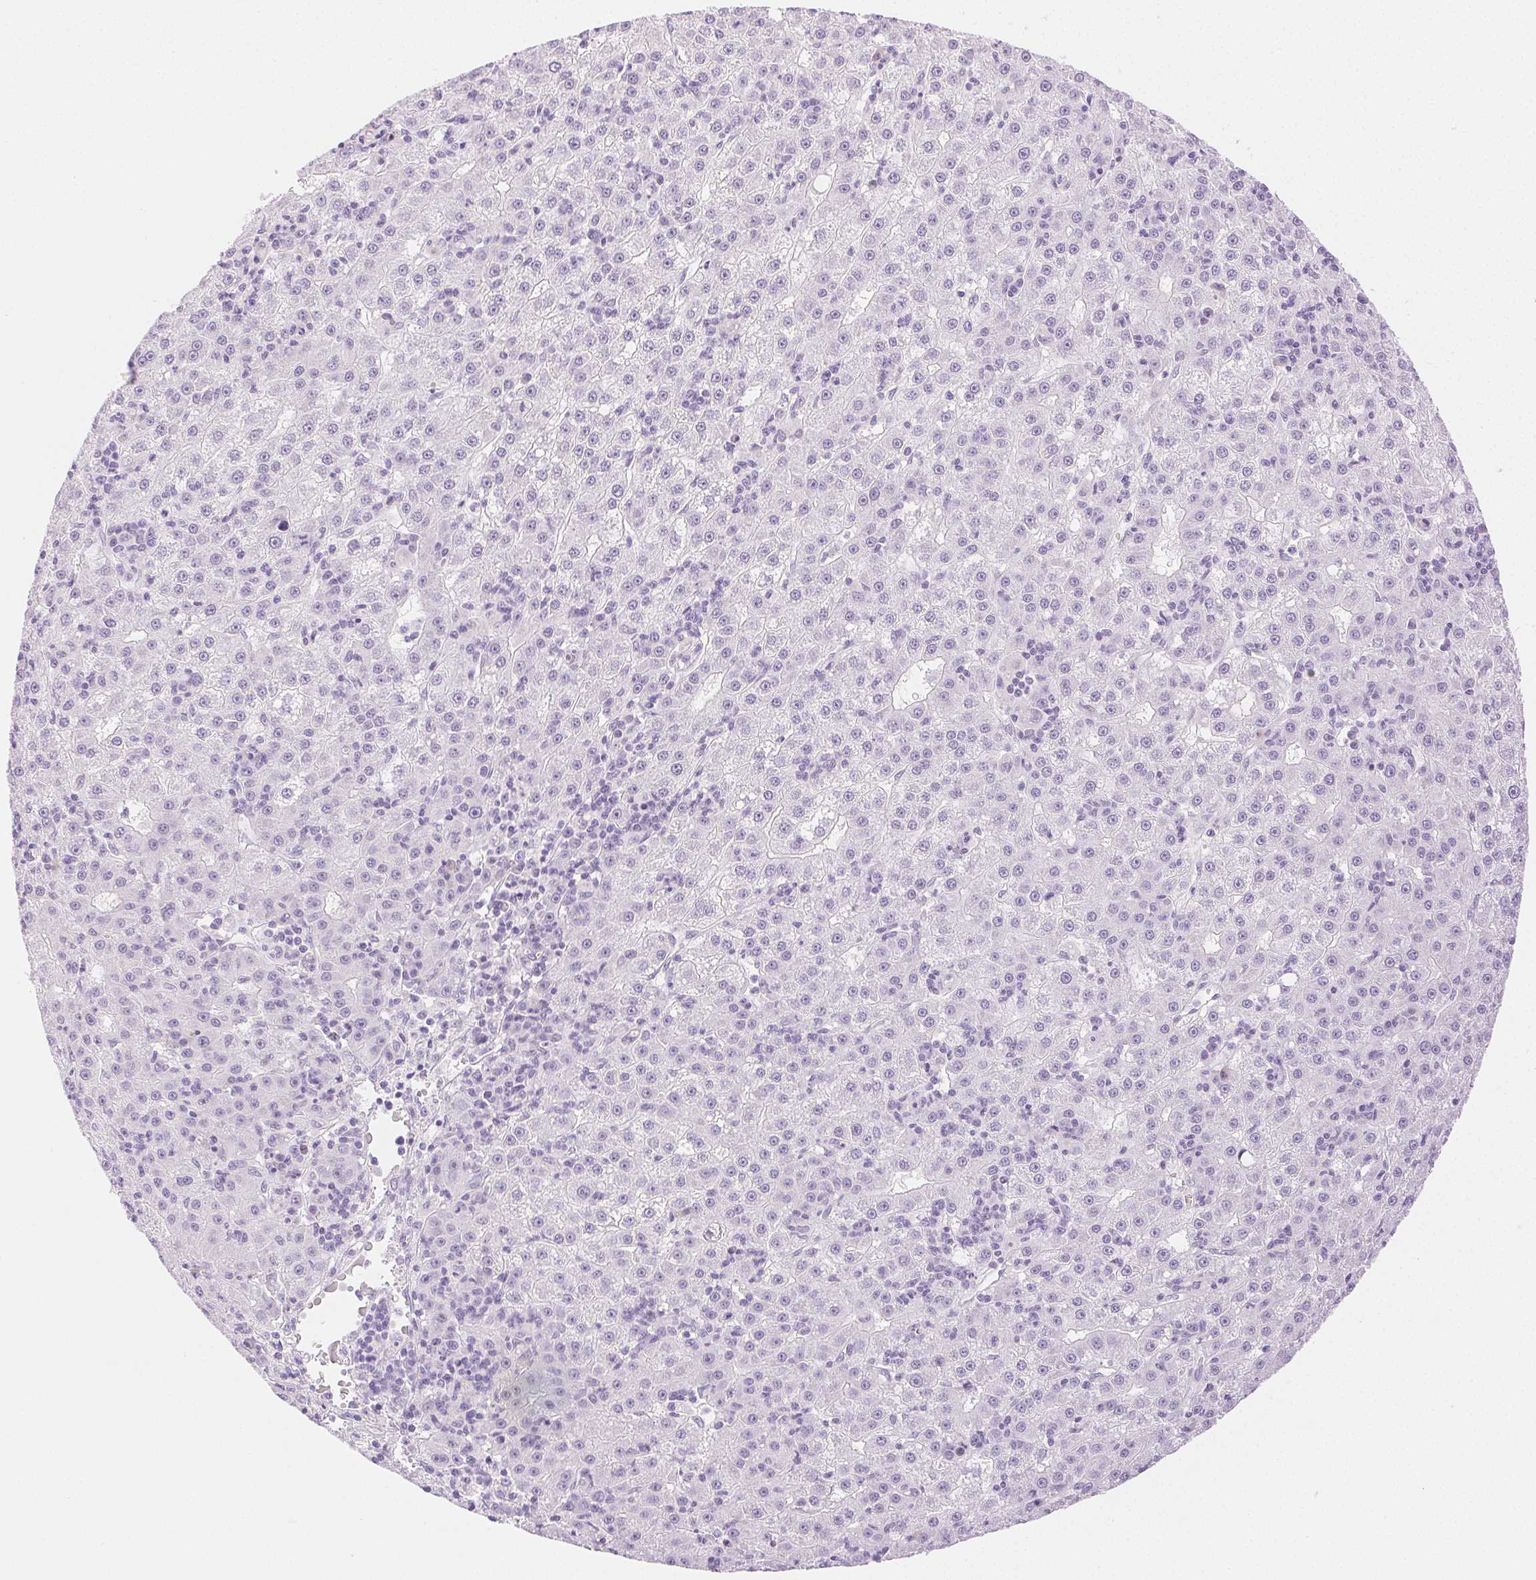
{"staining": {"intensity": "negative", "quantity": "none", "location": "none"}, "tissue": "liver cancer", "cell_type": "Tumor cells", "image_type": "cancer", "snomed": [{"axis": "morphology", "description": "Carcinoma, Hepatocellular, NOS"}, {"axis": "topography", "description": "Liver"}], "caption": "Tumor cells show no significant protein positivity in hepatocellular carcinoma (liver). (DAB (3,3'-diaminobenzidine) IHC, high magnification).", "gene": "SPACA4", "patient": {"sex": "male", "age": 76}}